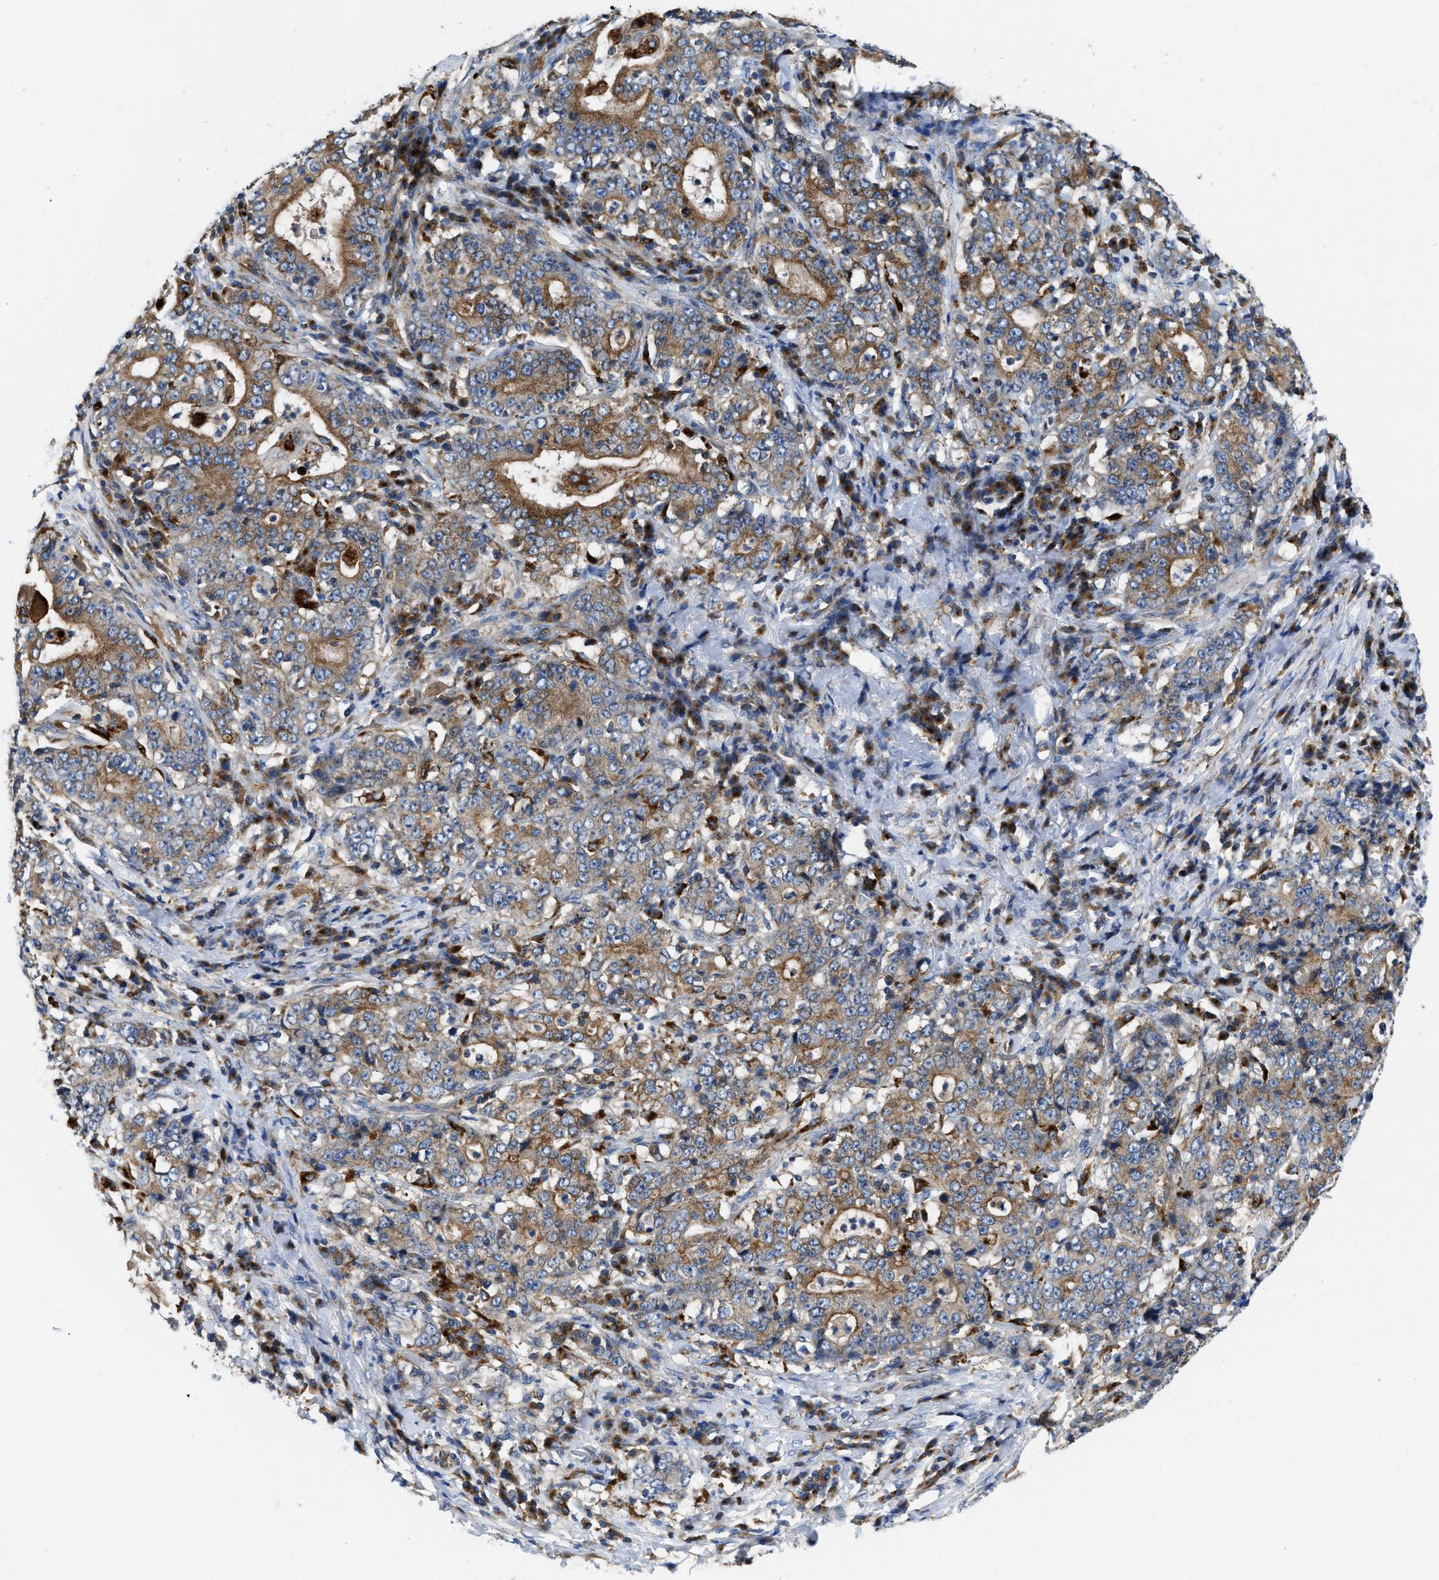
{"staining": {"intensity": "moderate", "quantity": ">75%", "location": "cytoplasmic/membranous"}, "tissue": "stomach cancer", "cell_type": "Tumor cells", "image_type": "cancer", "snomed": [{"axis": "morphology", "description": "Normal tissue, NOS"}, {"axis": "morphology", "description": "Adenocarcinoma, NOS"}, {"axis": "topography", "description": "Stomach, upper"}, {"axis": "topography", "description": "Stomach"}], "caption": "Immunohistochemical staining of adenocarcinoma (stomach) demonstrates medium levels of moderate cytoplasmic/membranous protein staining in approximately >75% of tumor cells. The staining was performed using DAB, with brown indicating positive protein expression. Nuclei are stained blue with hematoxylin.", "gene": "ENPP4", "patient": {"sex": "male", "age": 59}}